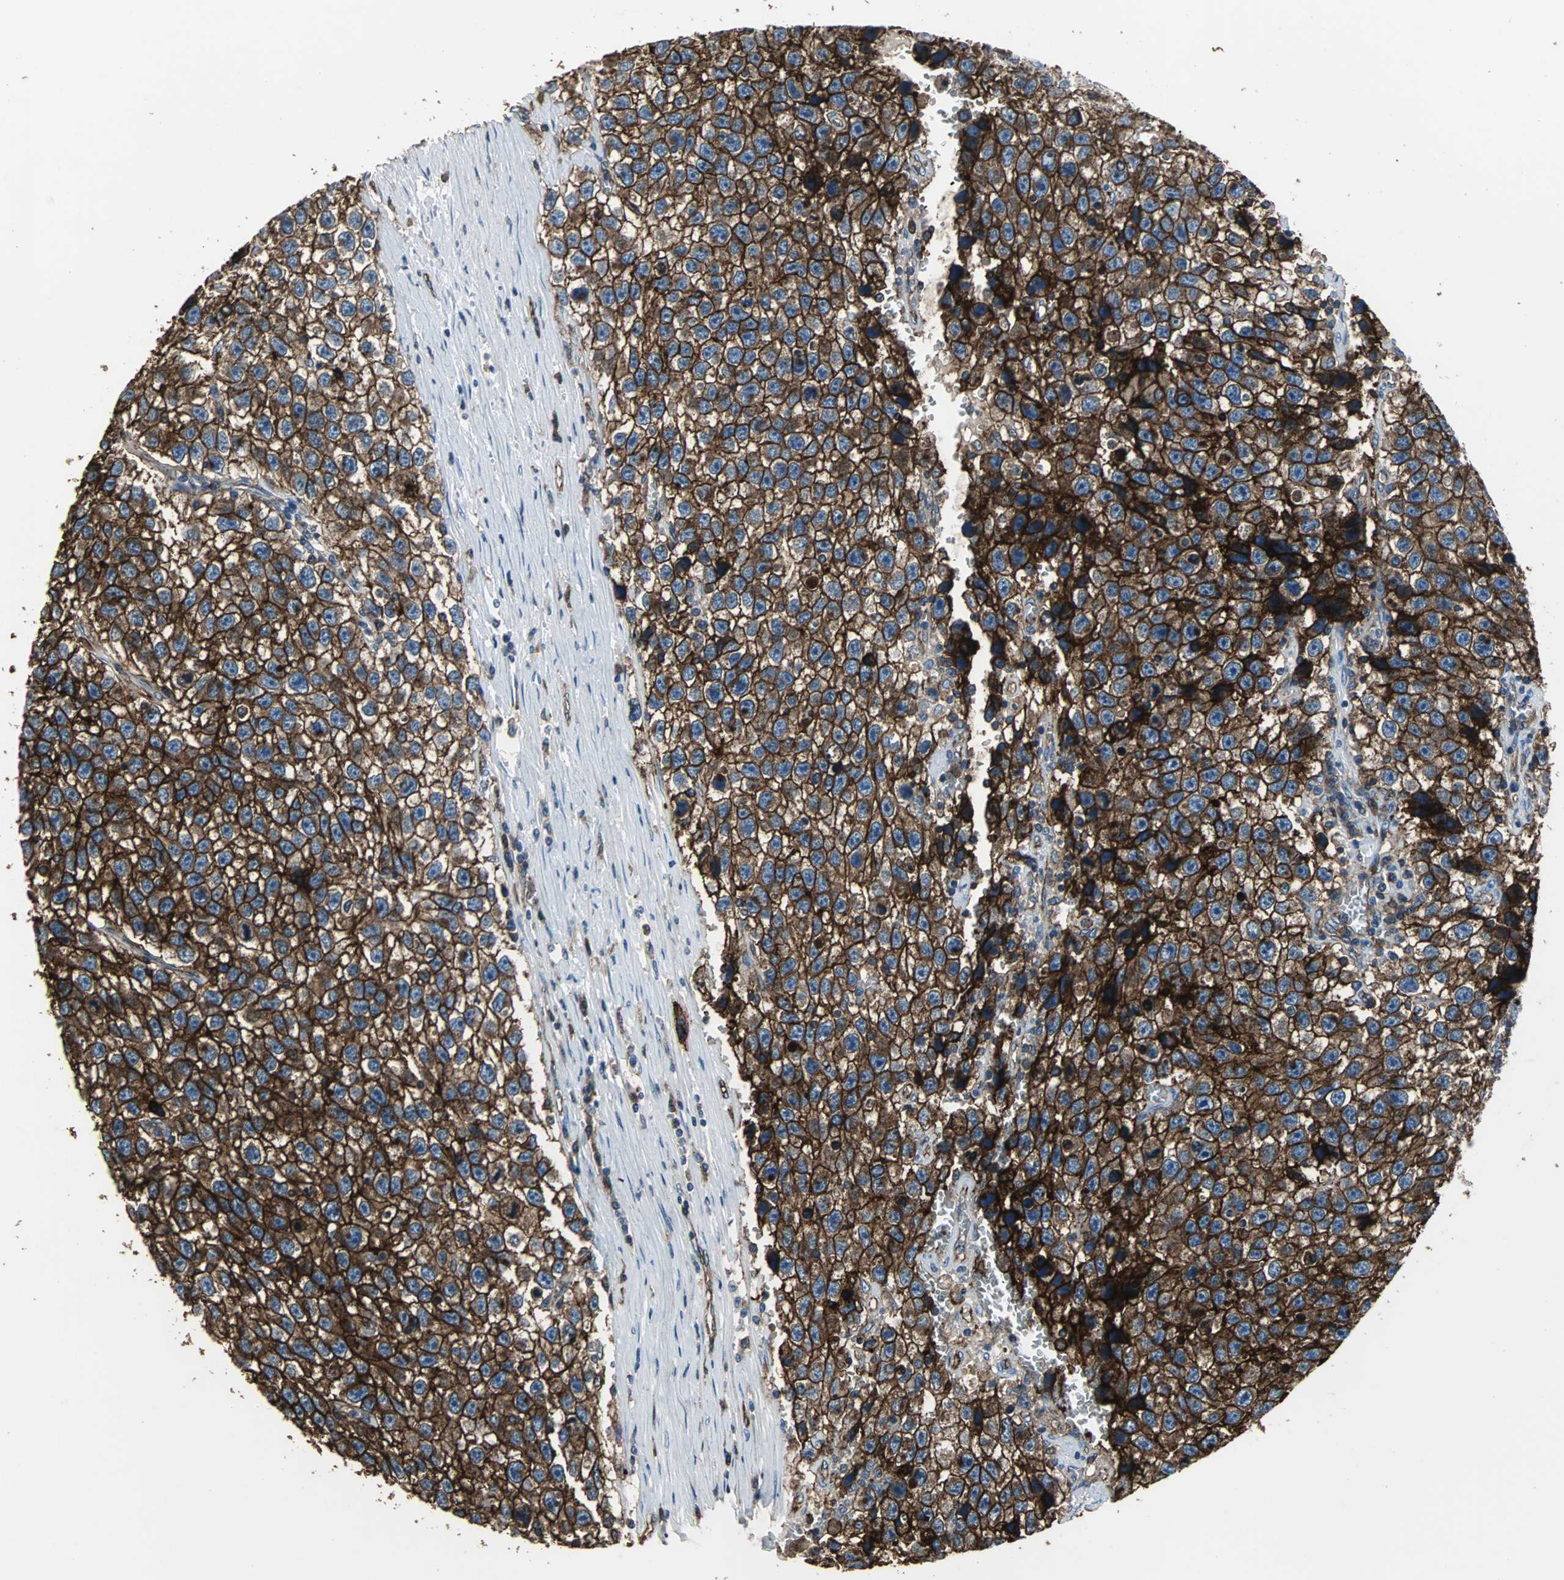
{"staining": {"intensity": "strong", "quantity": ">75%", "location": "cytoplasmic/membranous"}, "tissue": "testis cancer", "cell_type": "Tumor cells", "image_type": "cancer", "snomed": [{"axis": "morphology", "description": "Seminoma, NOS"}, {"axis": "topography", "description": "Testis"}], "caption": "Immunohistochemistry micrograph of testis cancer (seminoma) stained for a protein (brown), which exhibits high levels of strong cytoplasmic/membranous staining in approximately >75% of tumor cells.", "gene": "F11R", "patient": {"sex": "male", "age": 33}}